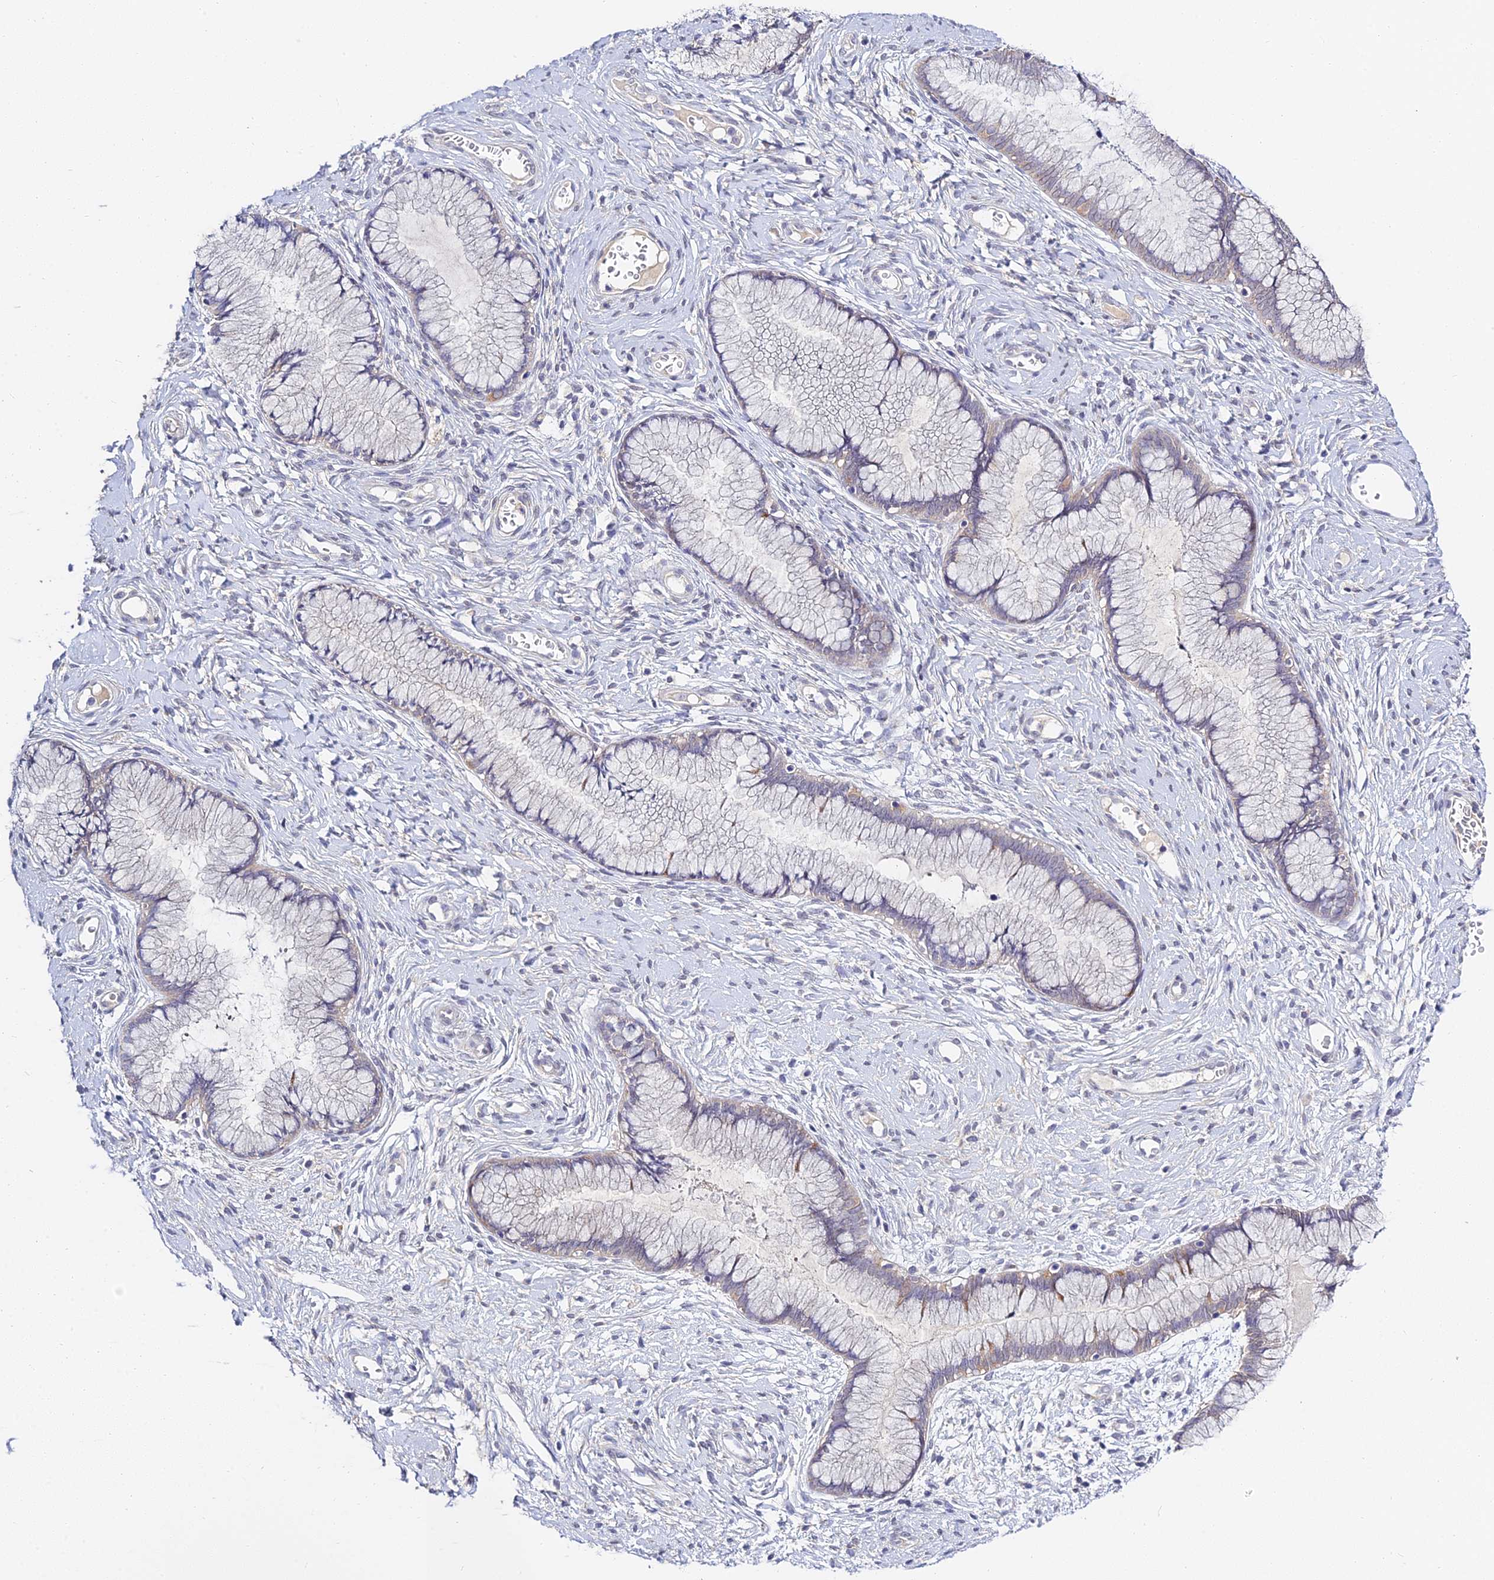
{"staining": {"intensity": "weak", "quantity": "<25%", "location": "cytoplasmic/membranous"}, "tissue": "cervix", "cell_type": "Glandular cells", "image_type": "normal", "snomed": [{"axis": "morphology", "description": "Normal tissue, NOS"}, {"axis": "topography", "description": "Cervix"}], "caption": "DAB (3,3'-diaminobenzidine) immunohistochemical staining of benign cervix exhibits no significant expression in glandular cells.", "gene": "HOXB1", "patient": {"sex": "female", "age": 42}}